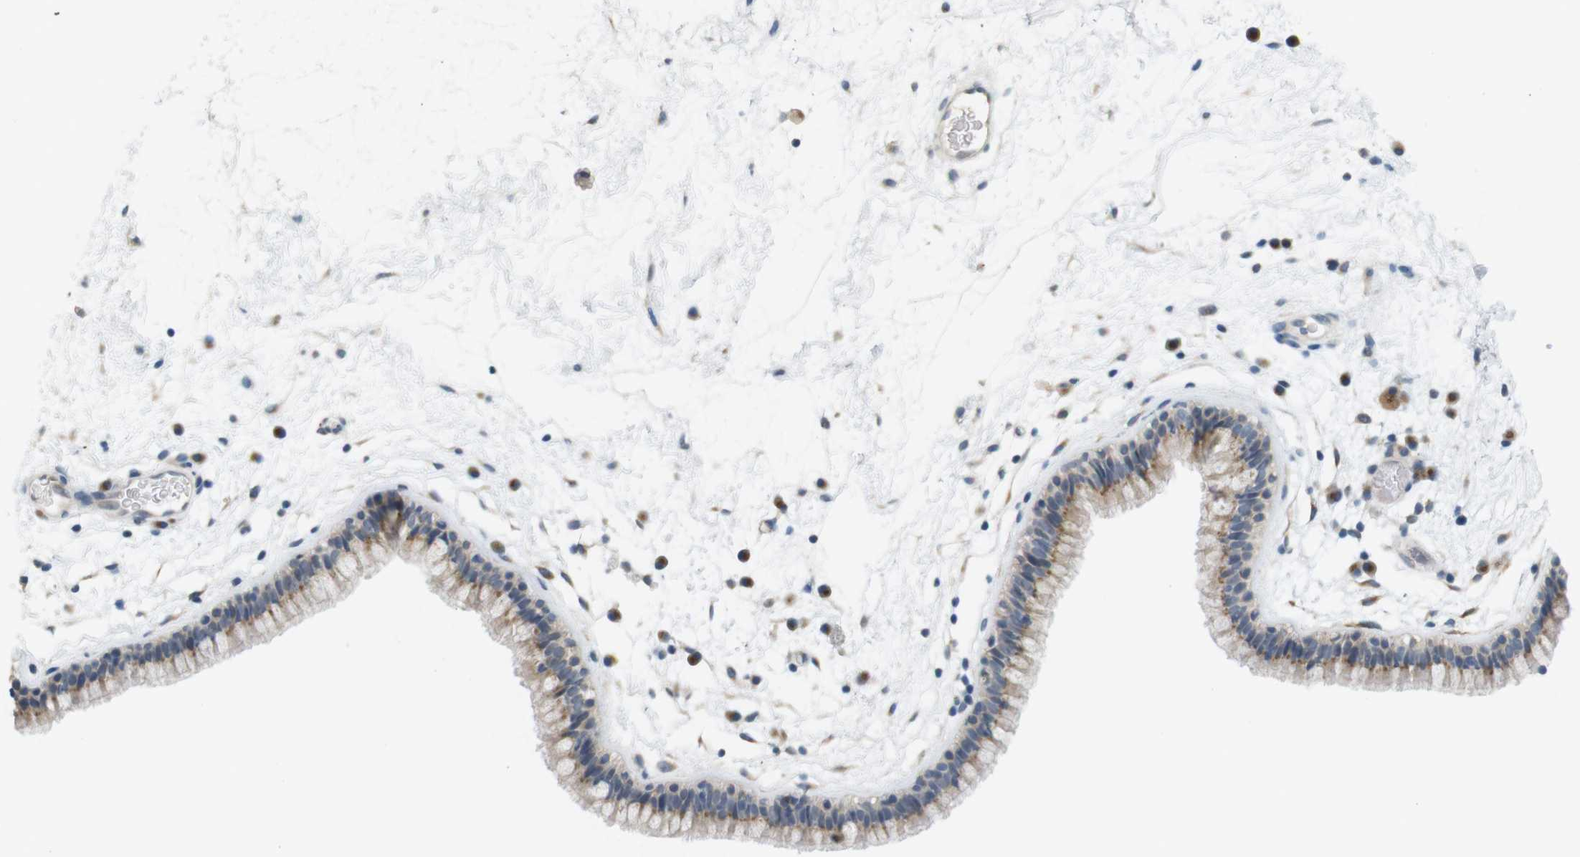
{"staining": {"intensity": "moderate", "quantity": "25%-75%", "location": "cytoplasmic/membranous"}, "tissue": "nasopharynx", "cell_type": "Respiratory epithelial cells", "image_type": "normal", "snomed": [{"axis": "morphology", "description": "Normal tissue, NOS"}, {"axis": "morphology", "description": "Inflammation, NOS"}, {"axis": "topography", "description": "Nasopharynx"}], "caption": "Moderate cytoplasmic/membranous expression for a protein is identified in about 25%-75% of respiratory epithelial cells of normal nasopharynx using IHC.", "gene": "YIPF3", "patient": {"sex": "male", "age": 48}}